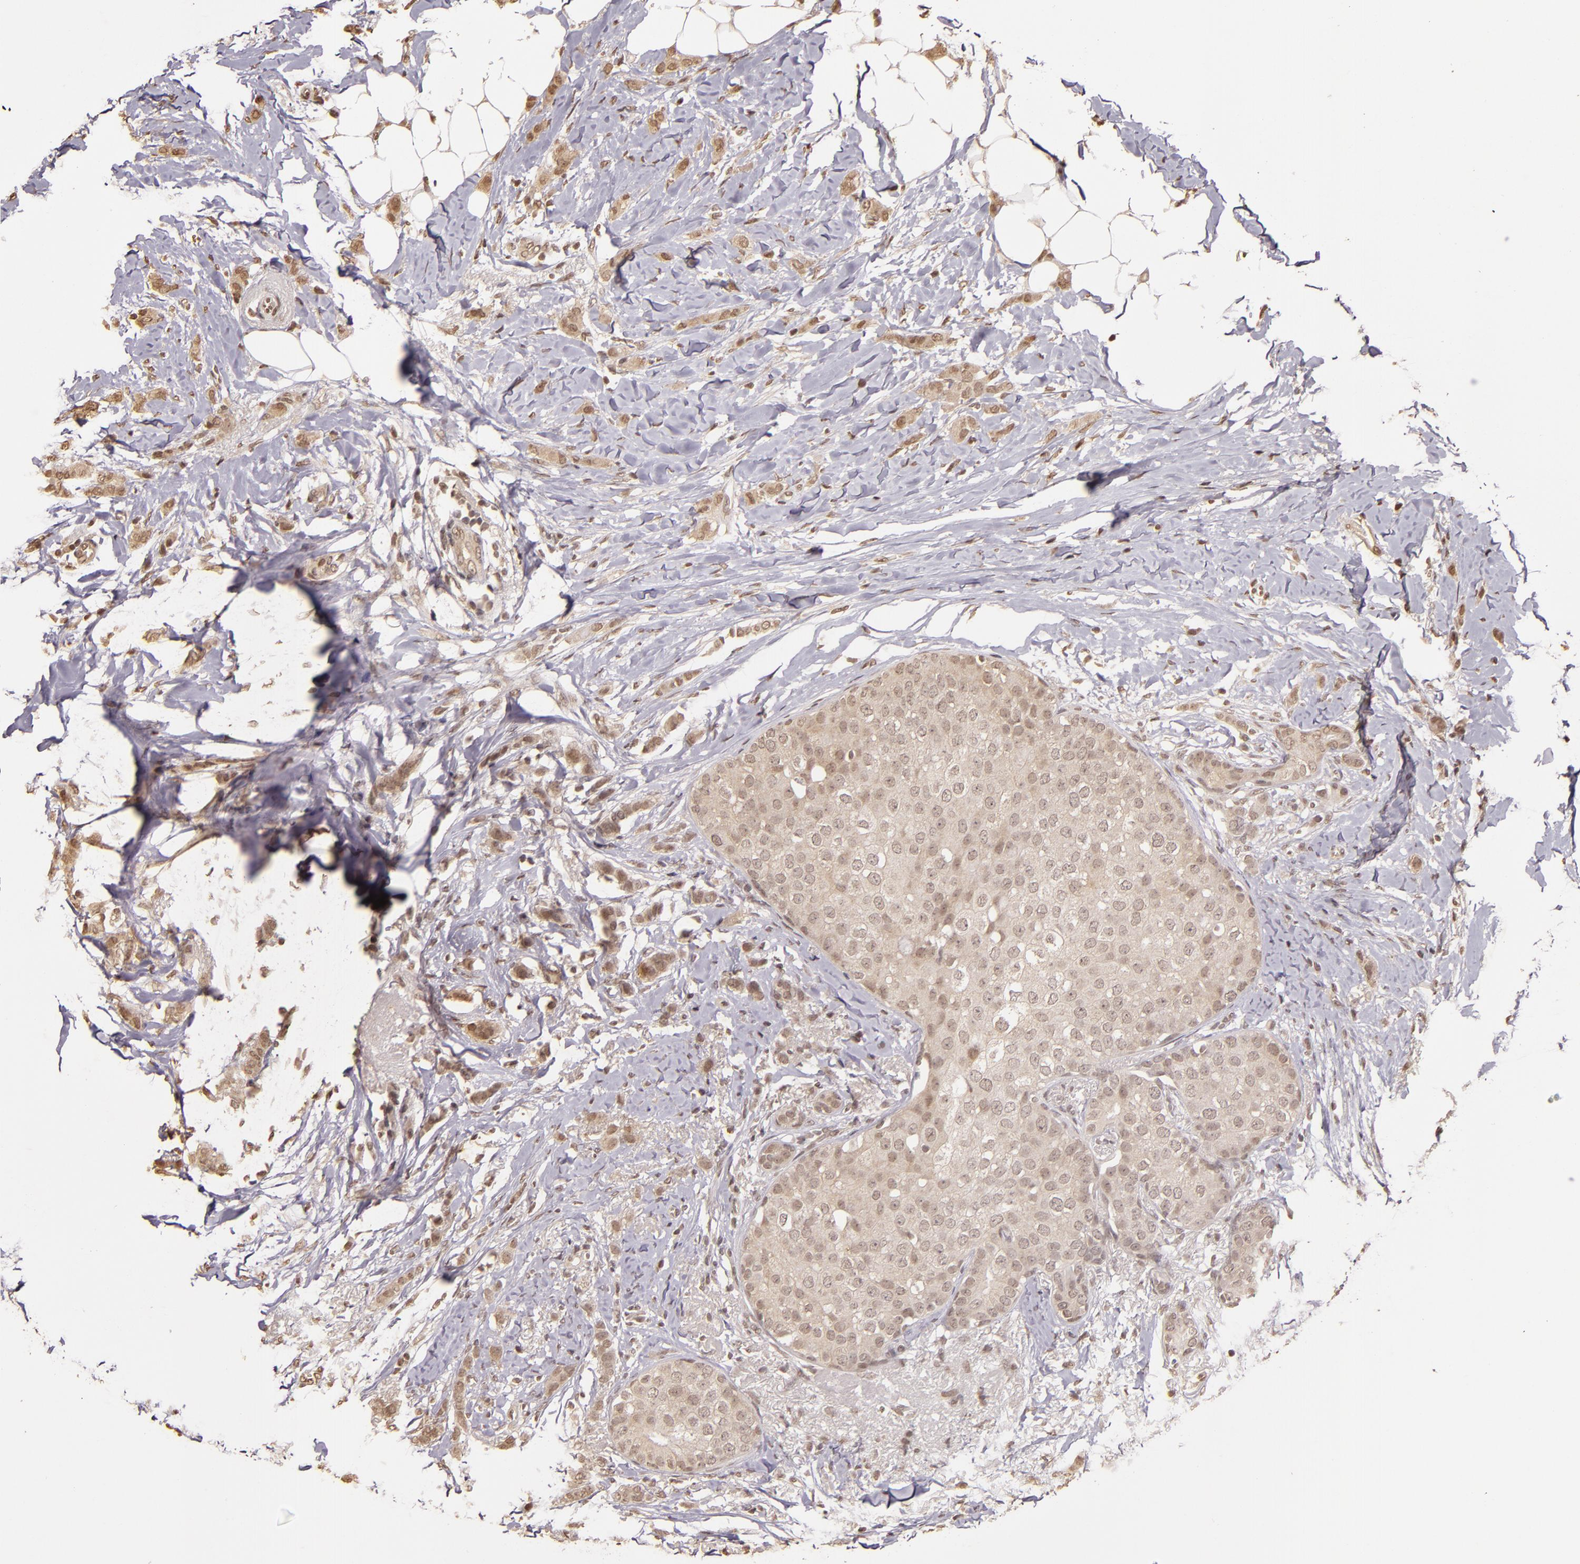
{"staining": {"intensity": "weak", "quantity": ">75%", "location": "cytoplasmic/membranous,nuclear"}, "tissue": "breast cancer", "cell_type": "Tumor cells", "image_type": "cancer", "snomed": [{"axis": "morphology", "description": "Lobular carcinoma"}, {"axis": "topography", "description": "Breast"}], "caption": "This histopathology image reveals immunohistochemistry (IHC) staining of breast cancer (lobular carcinoma), with low weak cytoplasmic/membranous and nuclear staining in about >75% of tumor cells.", "gene": "CUL1", "patient": {"sex": "female", "age": 55}}